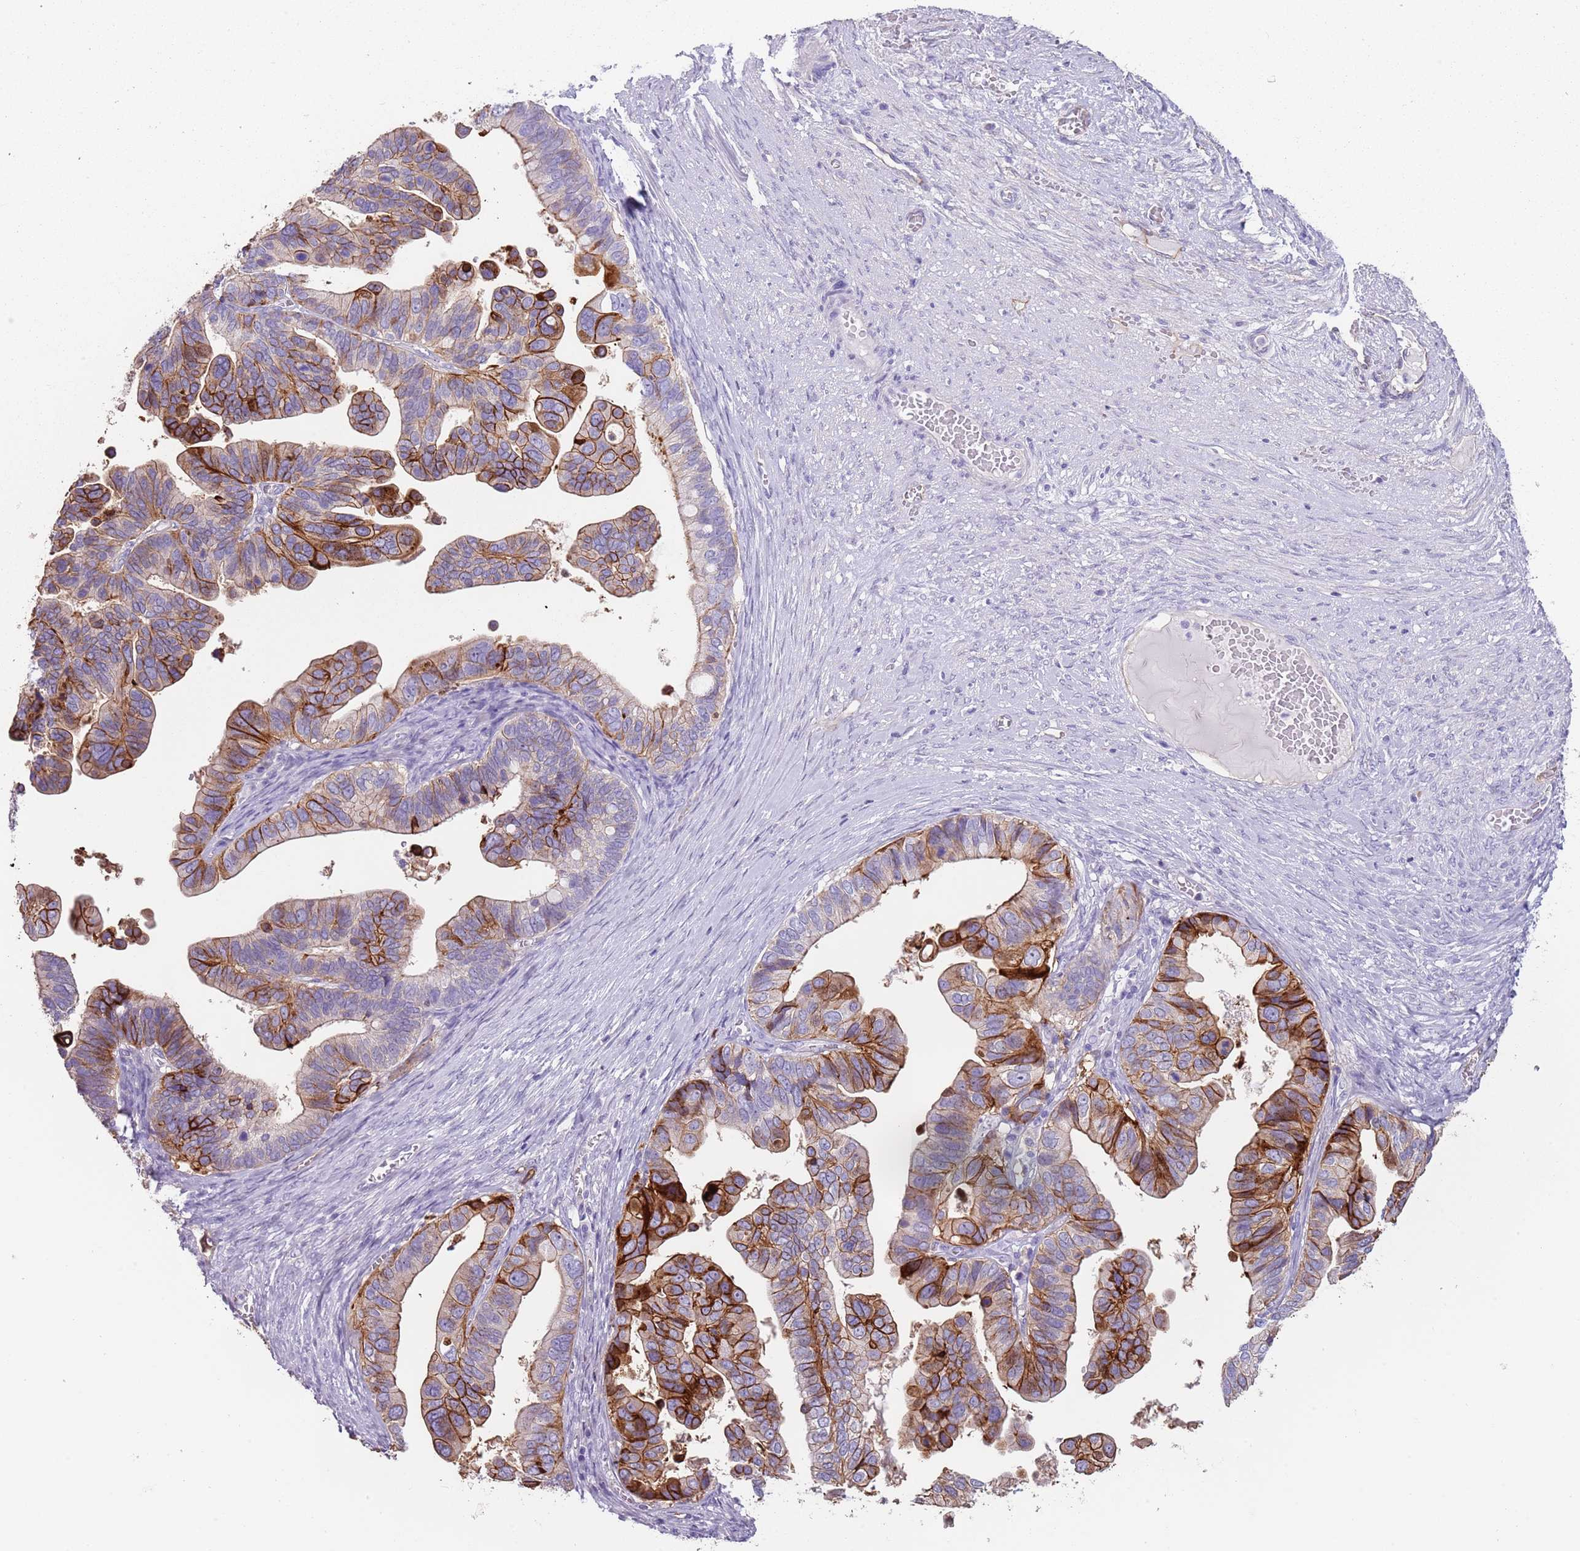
{"staining": {"intensity": "strong", "quantity": "25%-75%", "location": "cytoplasmic/membranous"}, "tissue": "ovarian cancer", "cell_type": "Tumor cells", "image_type": "cancer", "snomed": [{"axis": "morphology", "description": "Cystadenocarcinoma, serous, NOS"}, {"axis": "topography", "description": "Ovary"}], "caption": "Ovarian cancer (serous cystadenocarcinoma) stained with a protein marker shows strong staining in tumor cells.", "gene": "NBPF3", "patient": {"sex": "female", "age": 56}}